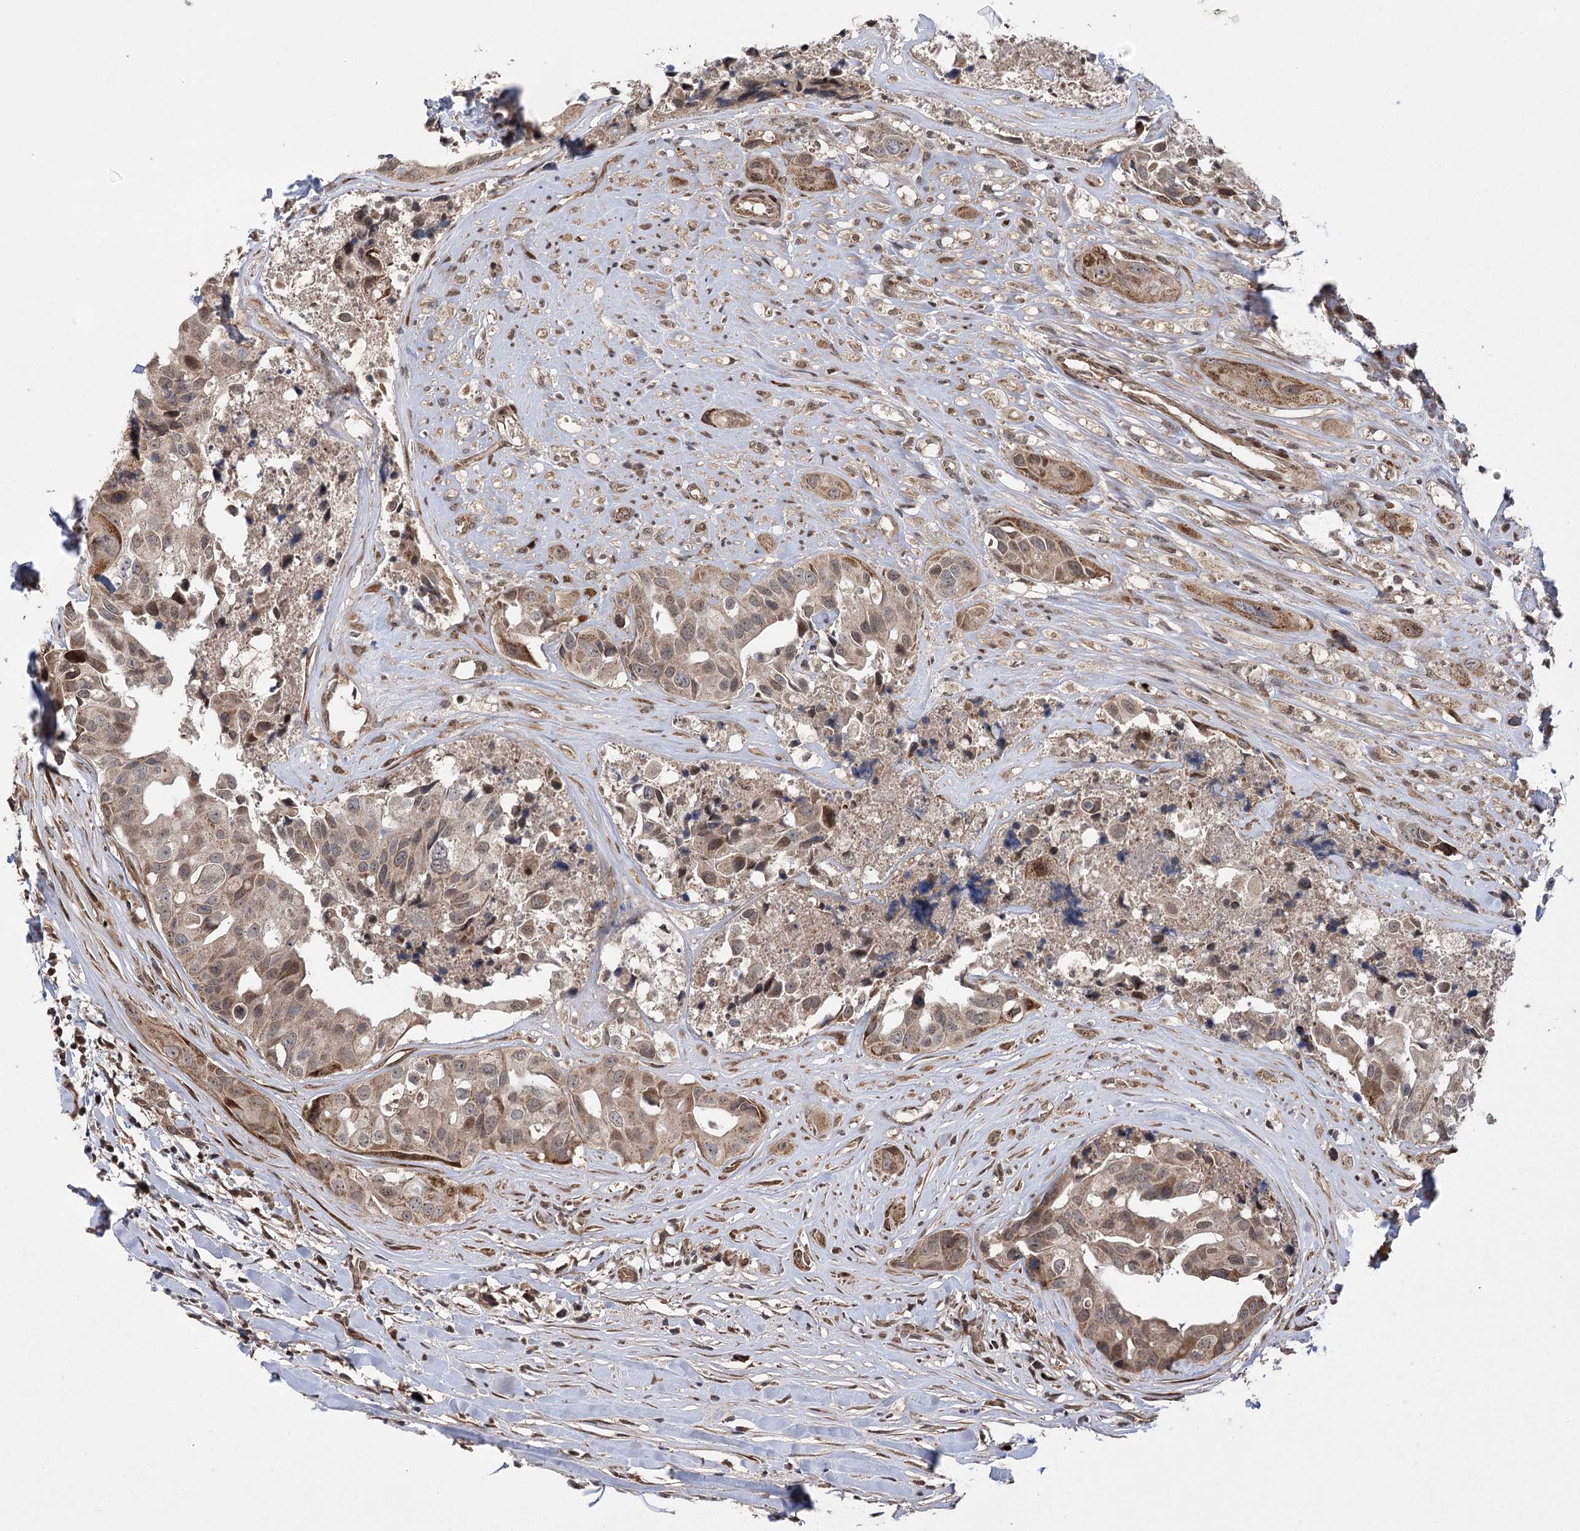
{"staining": {"intensity": "weak", "quantity": ">75%", "location": "cytoplasmic/membranous,nuclear"}, "tissue": "head and neck cancer", "cell_type": "Tumor cells", "image_type": "cancer", "snomed": [{"axis": "morphology", "description": "Adenocarcinoma, NOS"}, {"axis": "morphology", "description": "Adenocarcinoma, metastatic, NOS"}, {"axis": "topography", "description": "Head-Neck"}], "caption": "This histopathology image exhibits immunohistochemistry (IHC) staining of human head and neck cancer (adenocarcinoma), with low weak cytoplasmic/membranous and nuclear expression in approximately >75% of tumor cells.", "gene": "TENM2", "patient": {"sex": "male", "age": 75}}